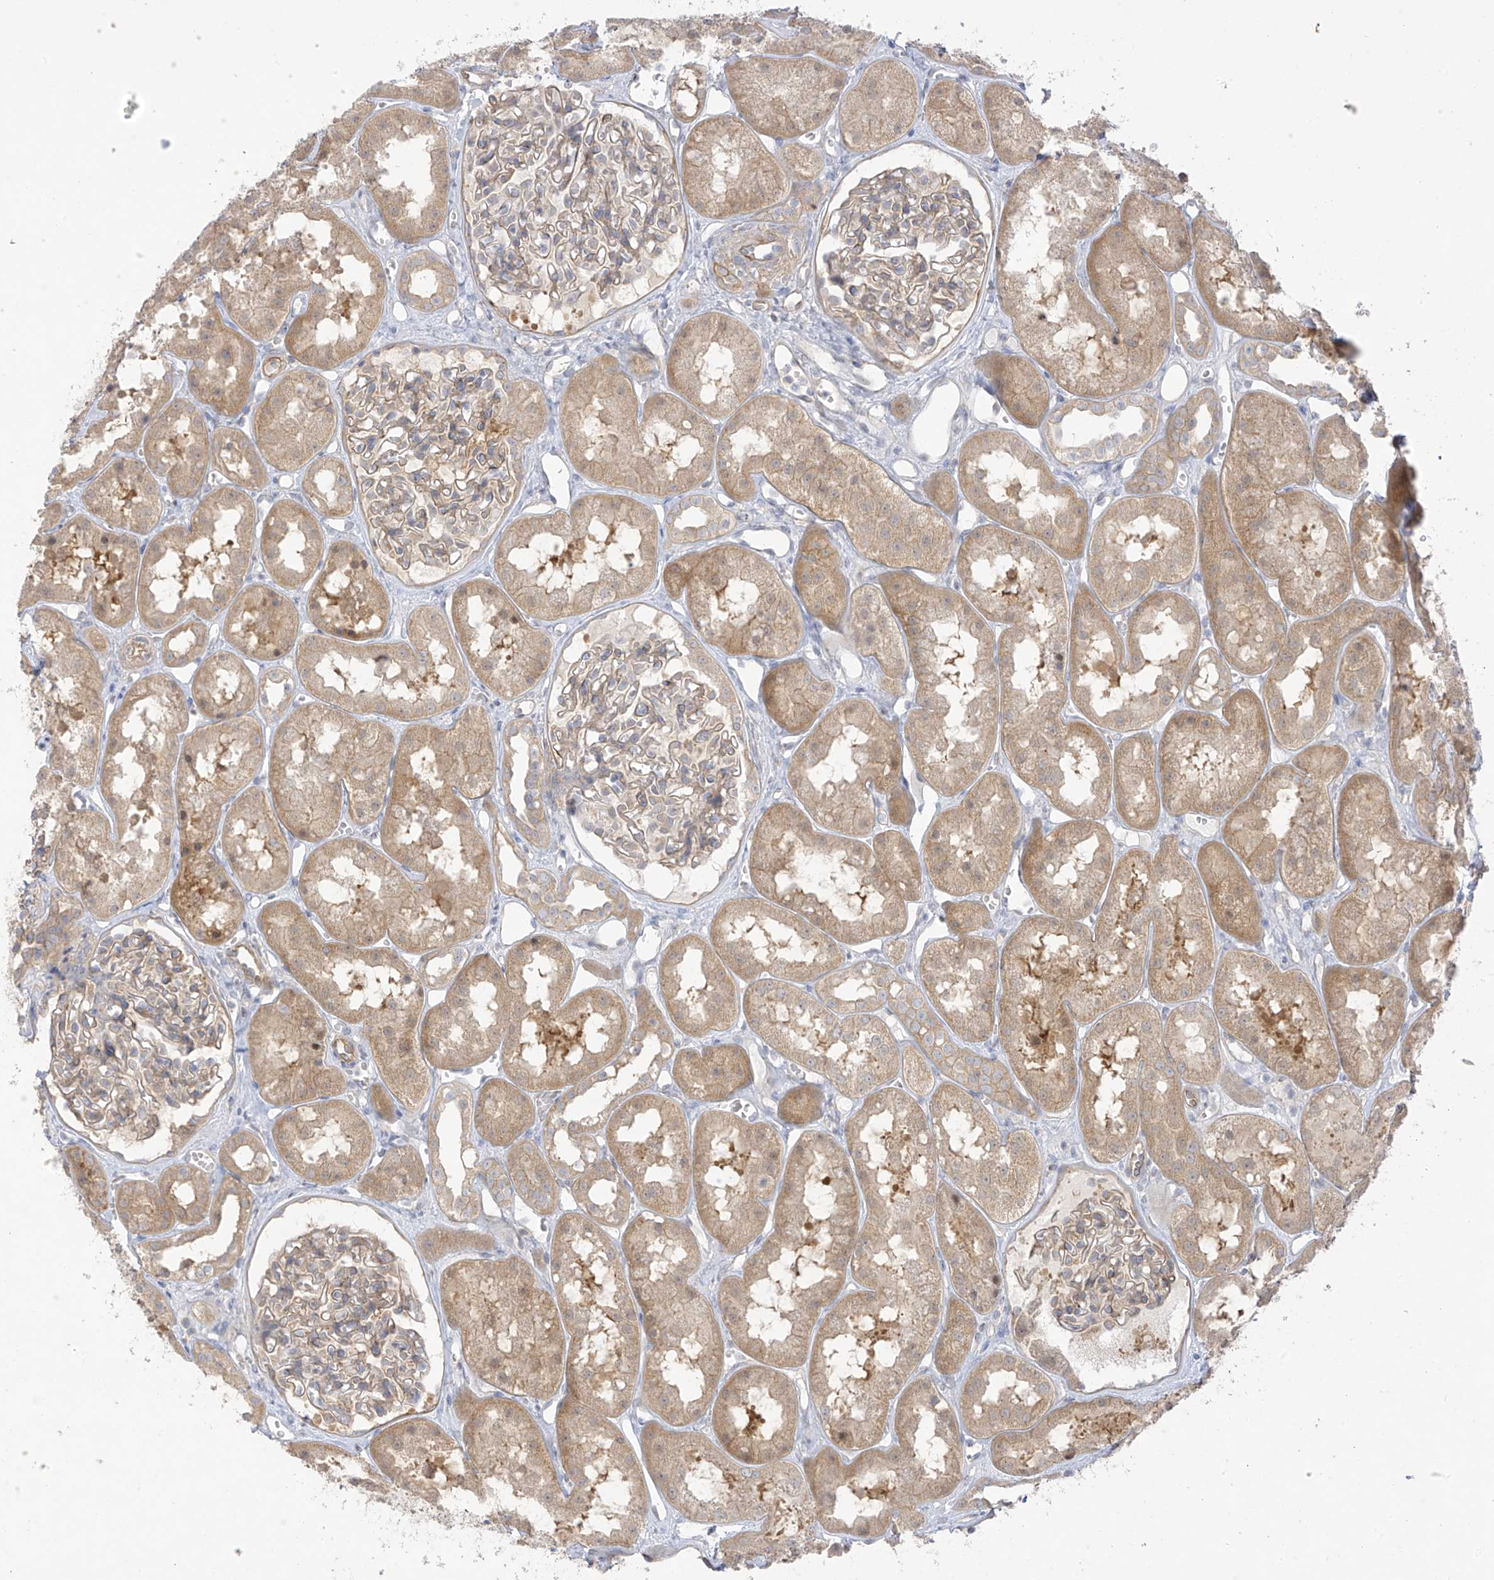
{"staining": {"intensity": "weak", "quantity": "25%-75%", "location": "cytoplasmic/membranous"}, "tissue": "kidney", "cell_type": "Cells in glomeruli", "image_type": "normal", "snomed": [{"axis": "morphology", "description": "Normal tissue, NOS"}, {"axis": "topography", "description": "Kidney"}], "caption": "Protein staining by immunohistochemistry (IHC) demonstrates weak cytoplasmic/membranous positivity in about 25%-75% of cells in glomeruli in unremarkable kidney. (Brightfield microscopy of DAB IHC at high magnification).", "gene": "EIPR1", "patient": {"sex": "male", "age": 16}}